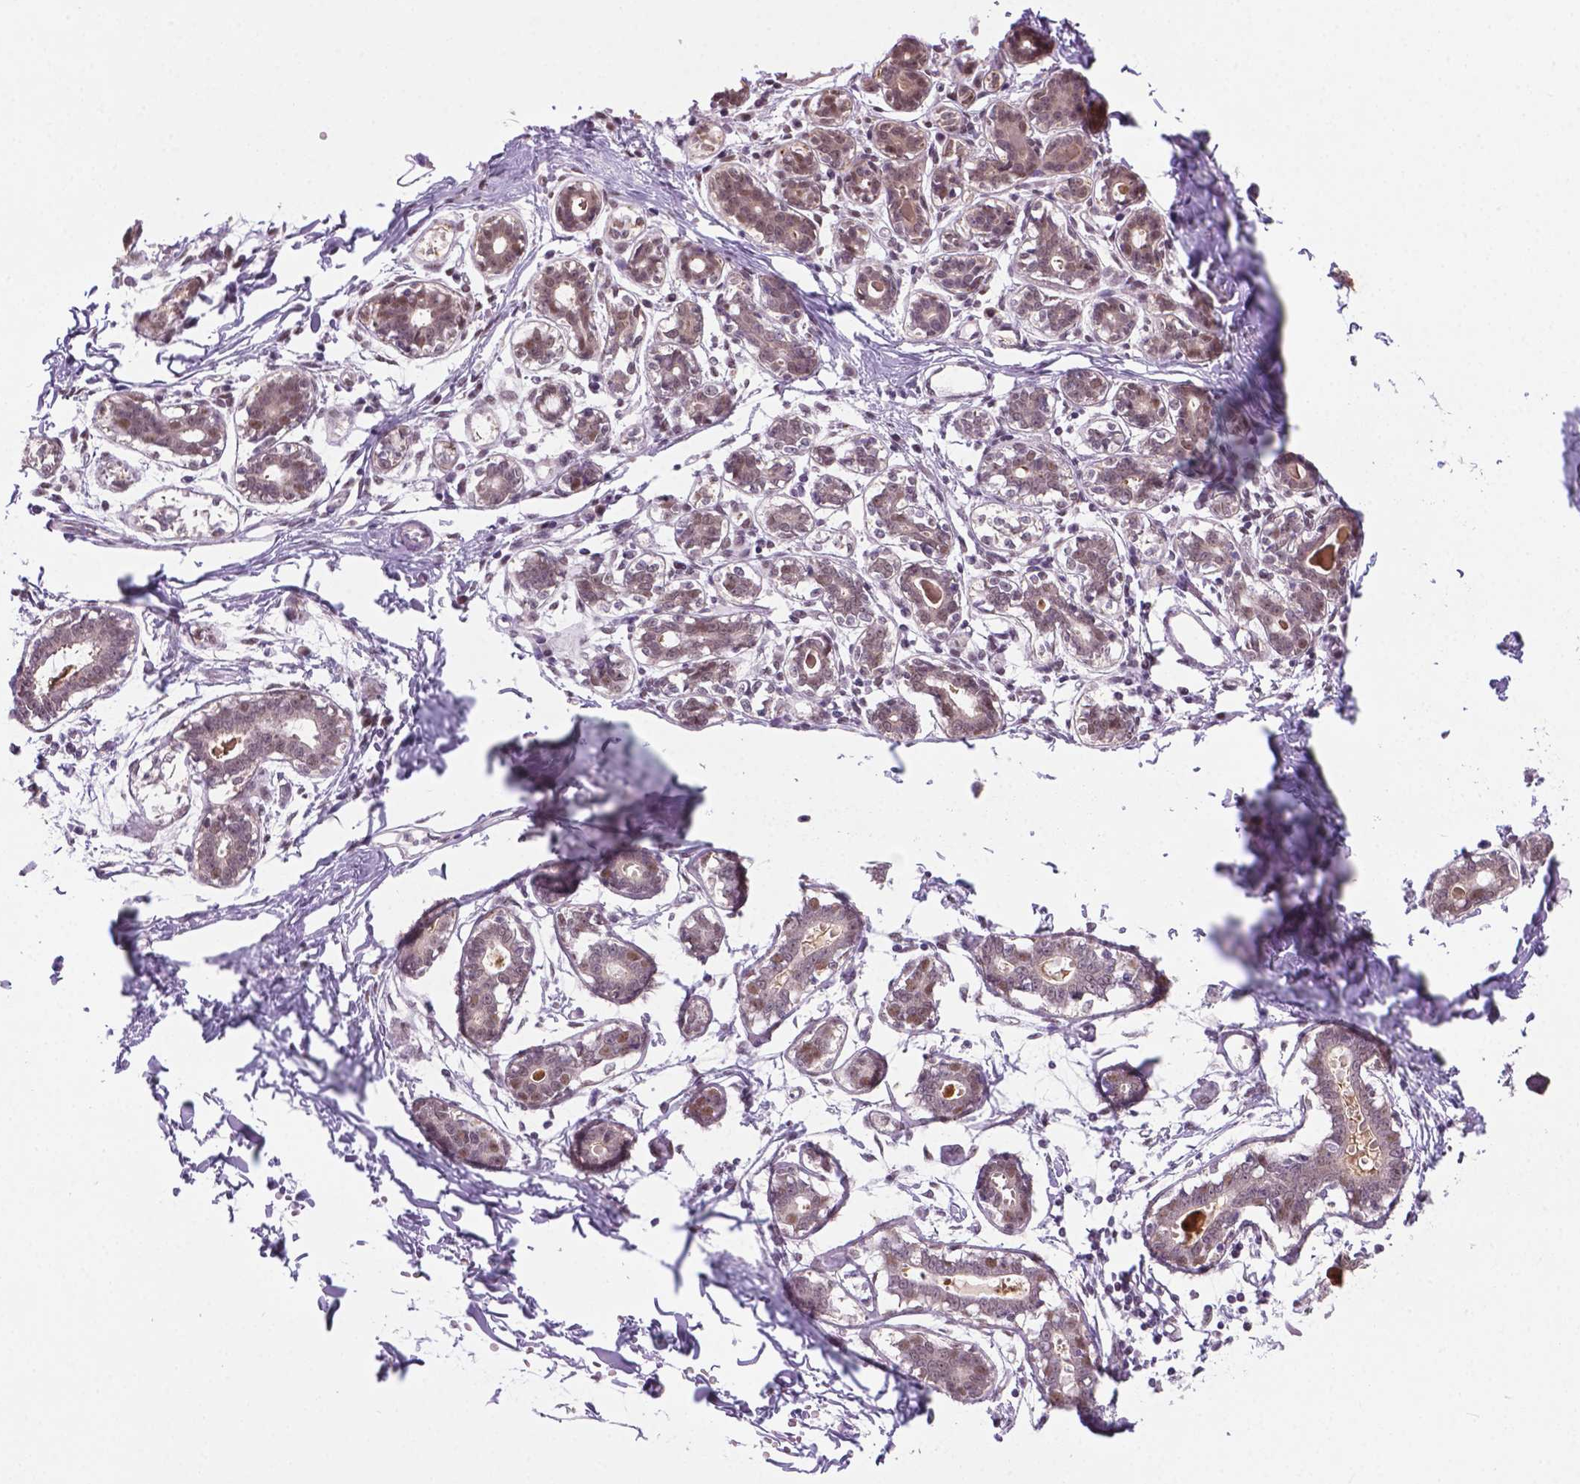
{"staining": {"intensity": "moderate", "quantity": "<25%", "location": "nuclear"}, "tissue": "breast", "cell_type": "Adipocytes", "image_type": "normal", "snomed": [{"axis": "morphology", "description": "Normal tissue, NOS"}, {"axis": "topography", "description": "Skin"}, {"axis": "topography", "description": "Breast"}], "caption": "Approximately <25% of adipocytes in unremarkable human breast exhibit moderate nuclear protein staining as visualized by brown immunohistochemical staining.", "gene": "PHAX", "patient": {"sex": "female", "age": 43}}